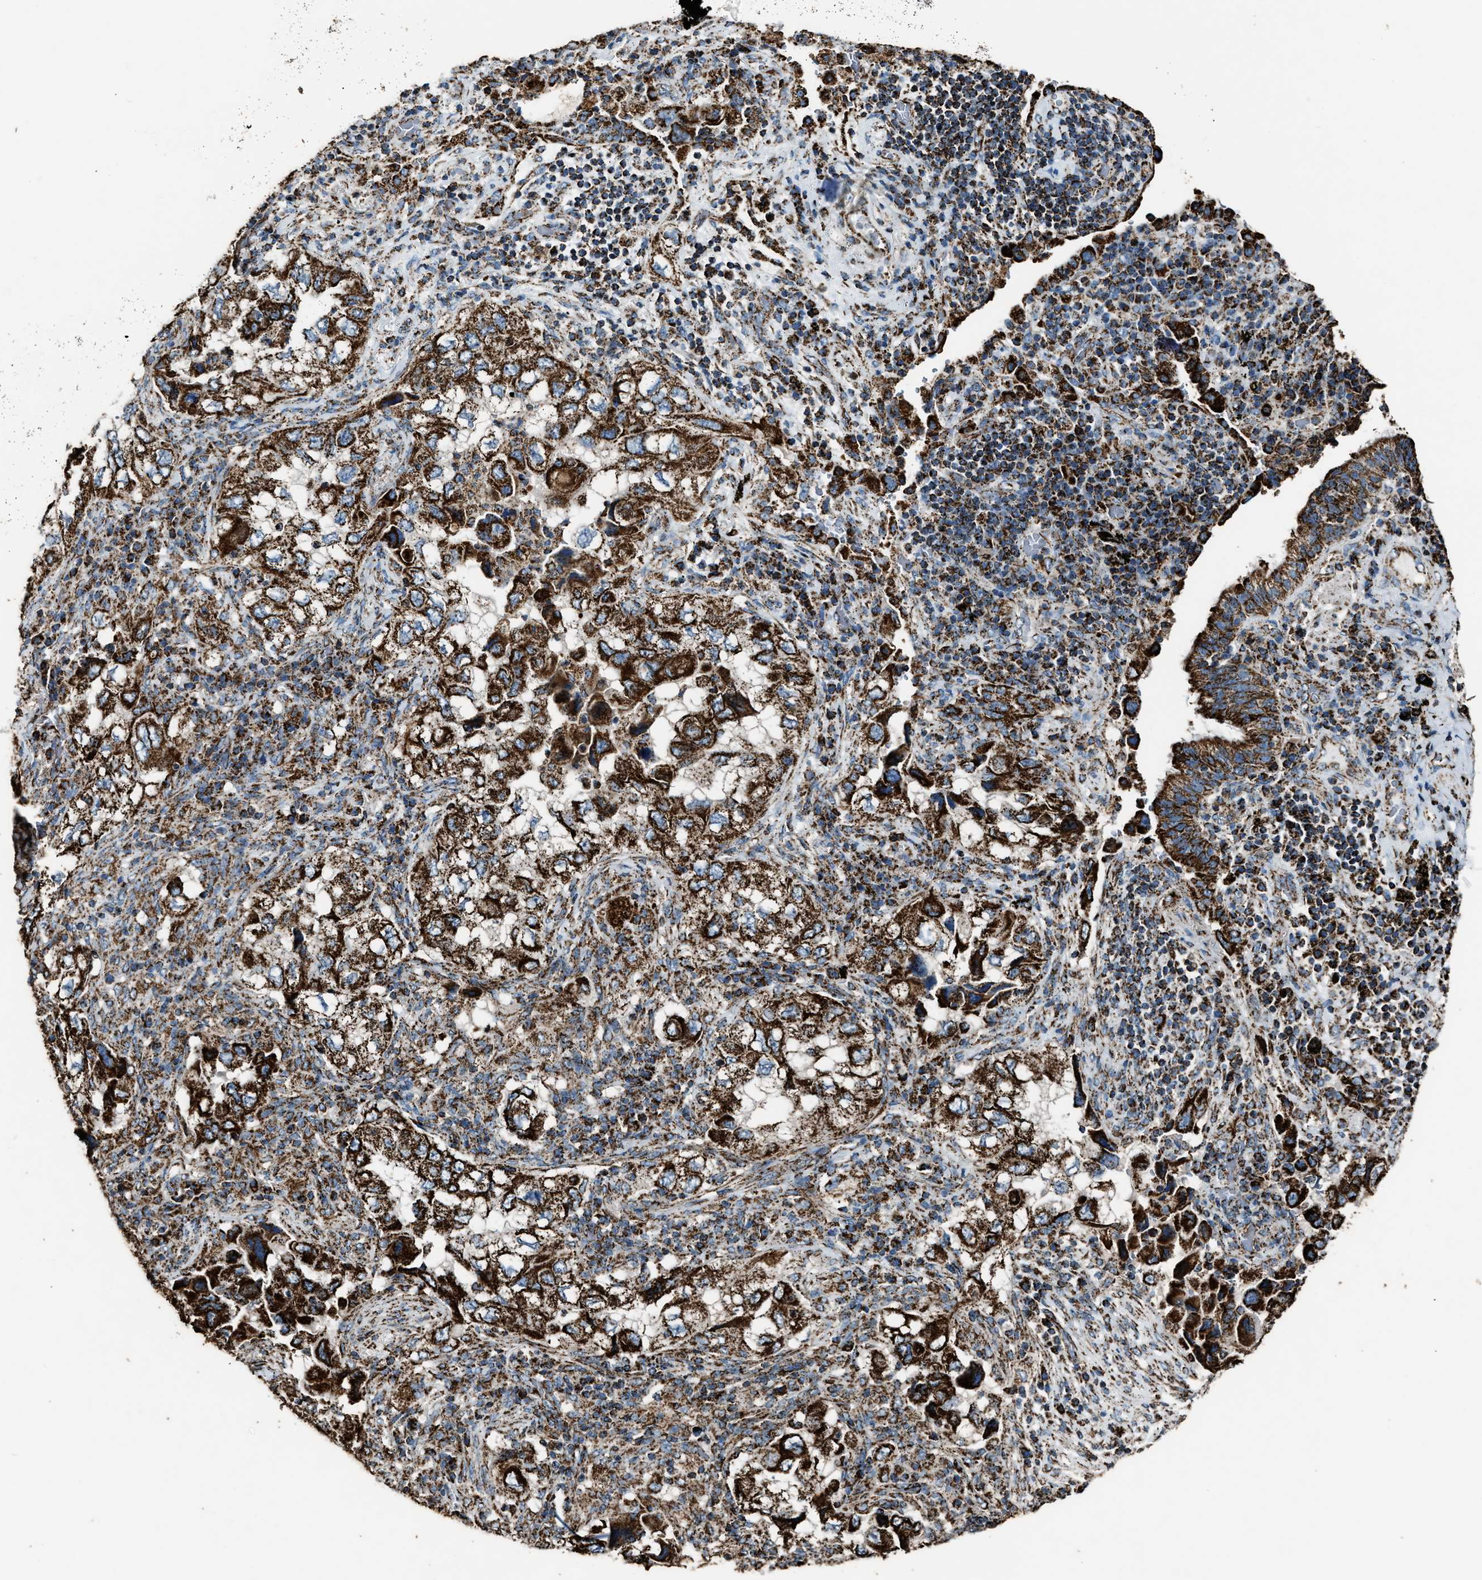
{"staining": {"intensity": "strong", "quantity": ">75%", "location": "cytoplasmic/membranous"}, "tissue": "lung cancer", "cell_type": "Tumor cells", "image_type": "cancer", "snomed": [{"axis": "morphology", "description": "Adenocarcinoma, NOS"}, {"axis": "topography", "description": "Lung"}], "caption": "Immunohistochemistry (IHC) micrograph of human lung cancer stained for a protein (brown), which reveals high levels of strong cytoplasmic/membranous positivity in about >75% of tumor cells.", "gene": "MDH2", "patient": {"sex": "male", "age": 64}}